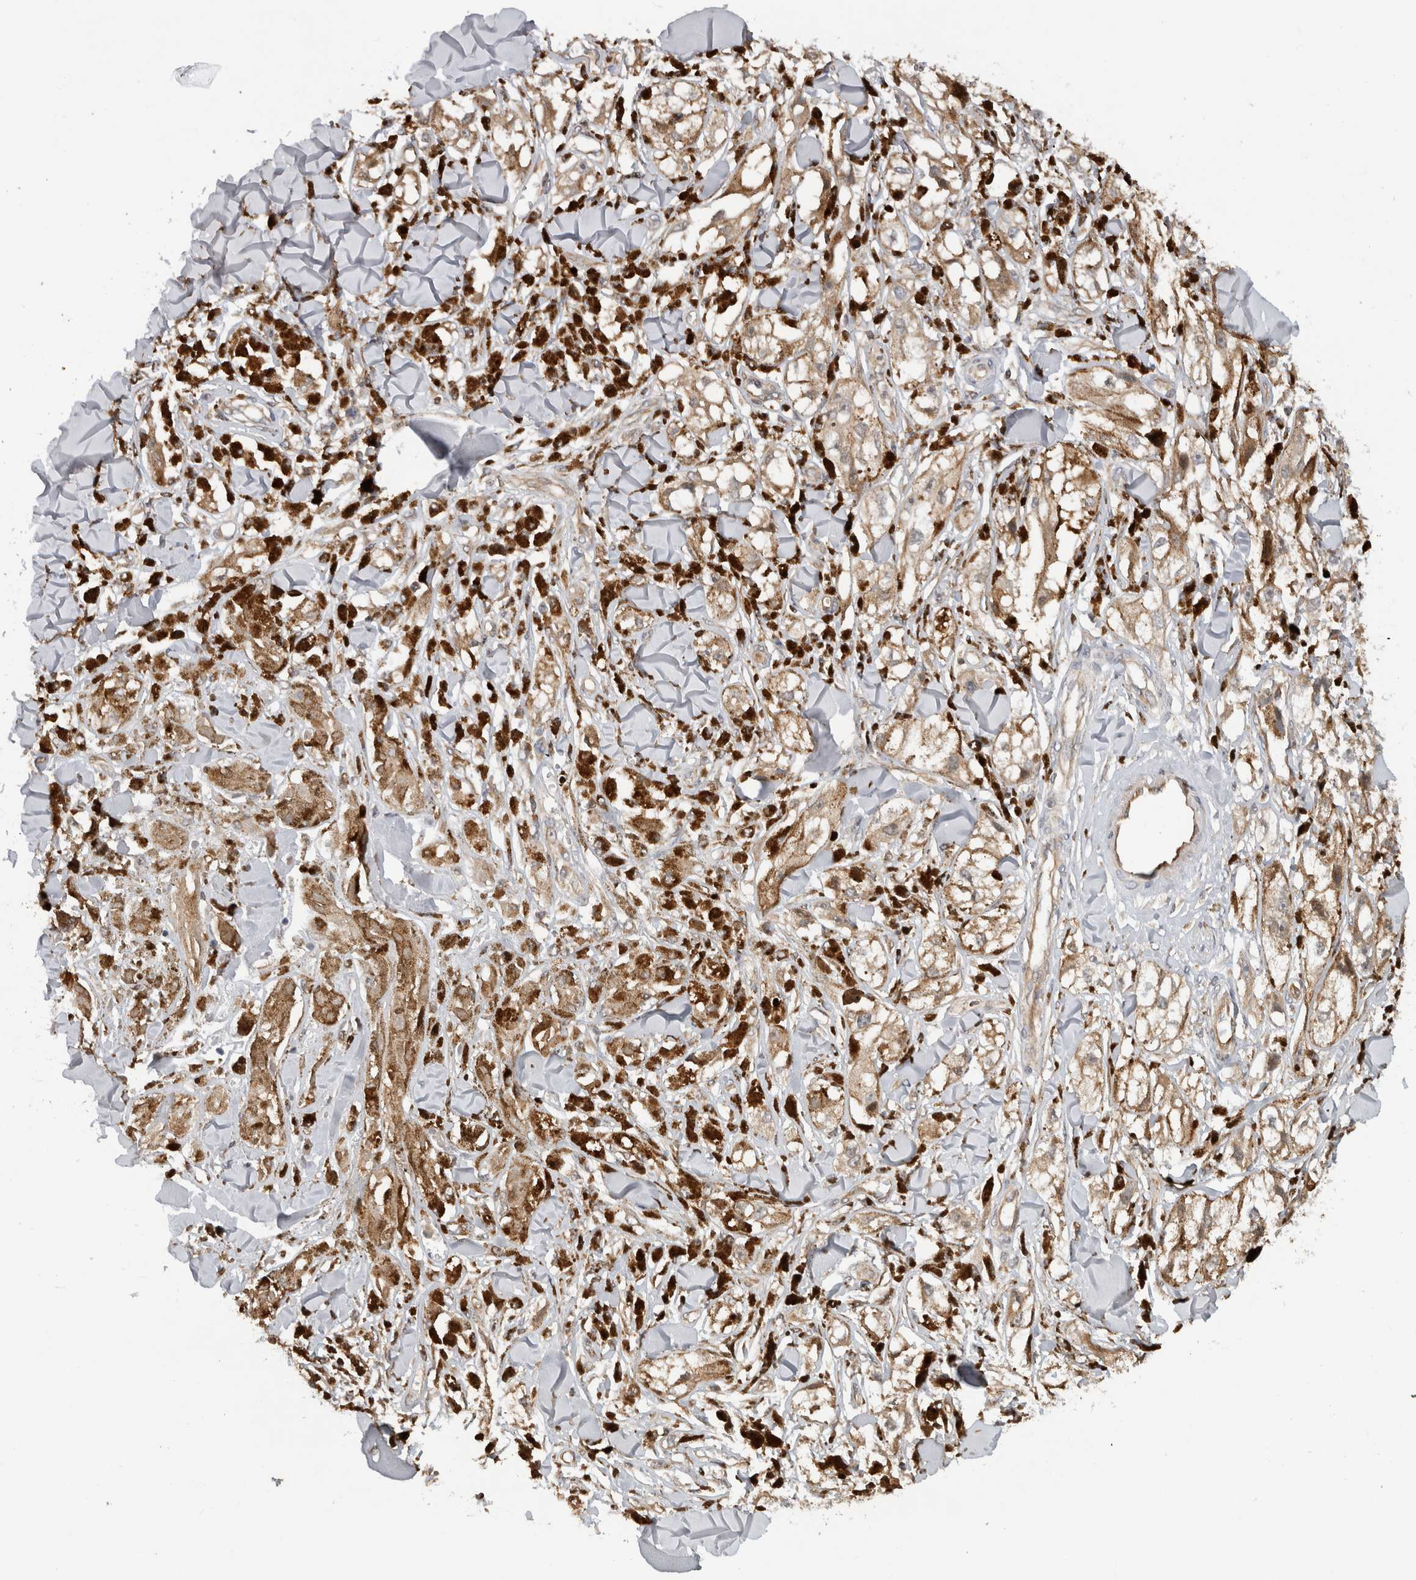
{"staining": {"intensity": "moderate", "quantity": ">75%", "location": "cytoplasmic/membranous"}, "tissue": "melanoma", "cell_type": "Tumor cells", "image_type": "cancer", "snomed": [{"axis": "morphology", "description": "Malignant melanoma, NOS"}, {"axis": "topography", "description": "Skin"}], "caption": "Melanoma stained with immunohistochemistry (IHC) exhibits moderate cytoplasmic/membranous positivity in about >75% of tumor cells.", "gene": "PARP6", "patient": {"sex": "male", "age": 88}}